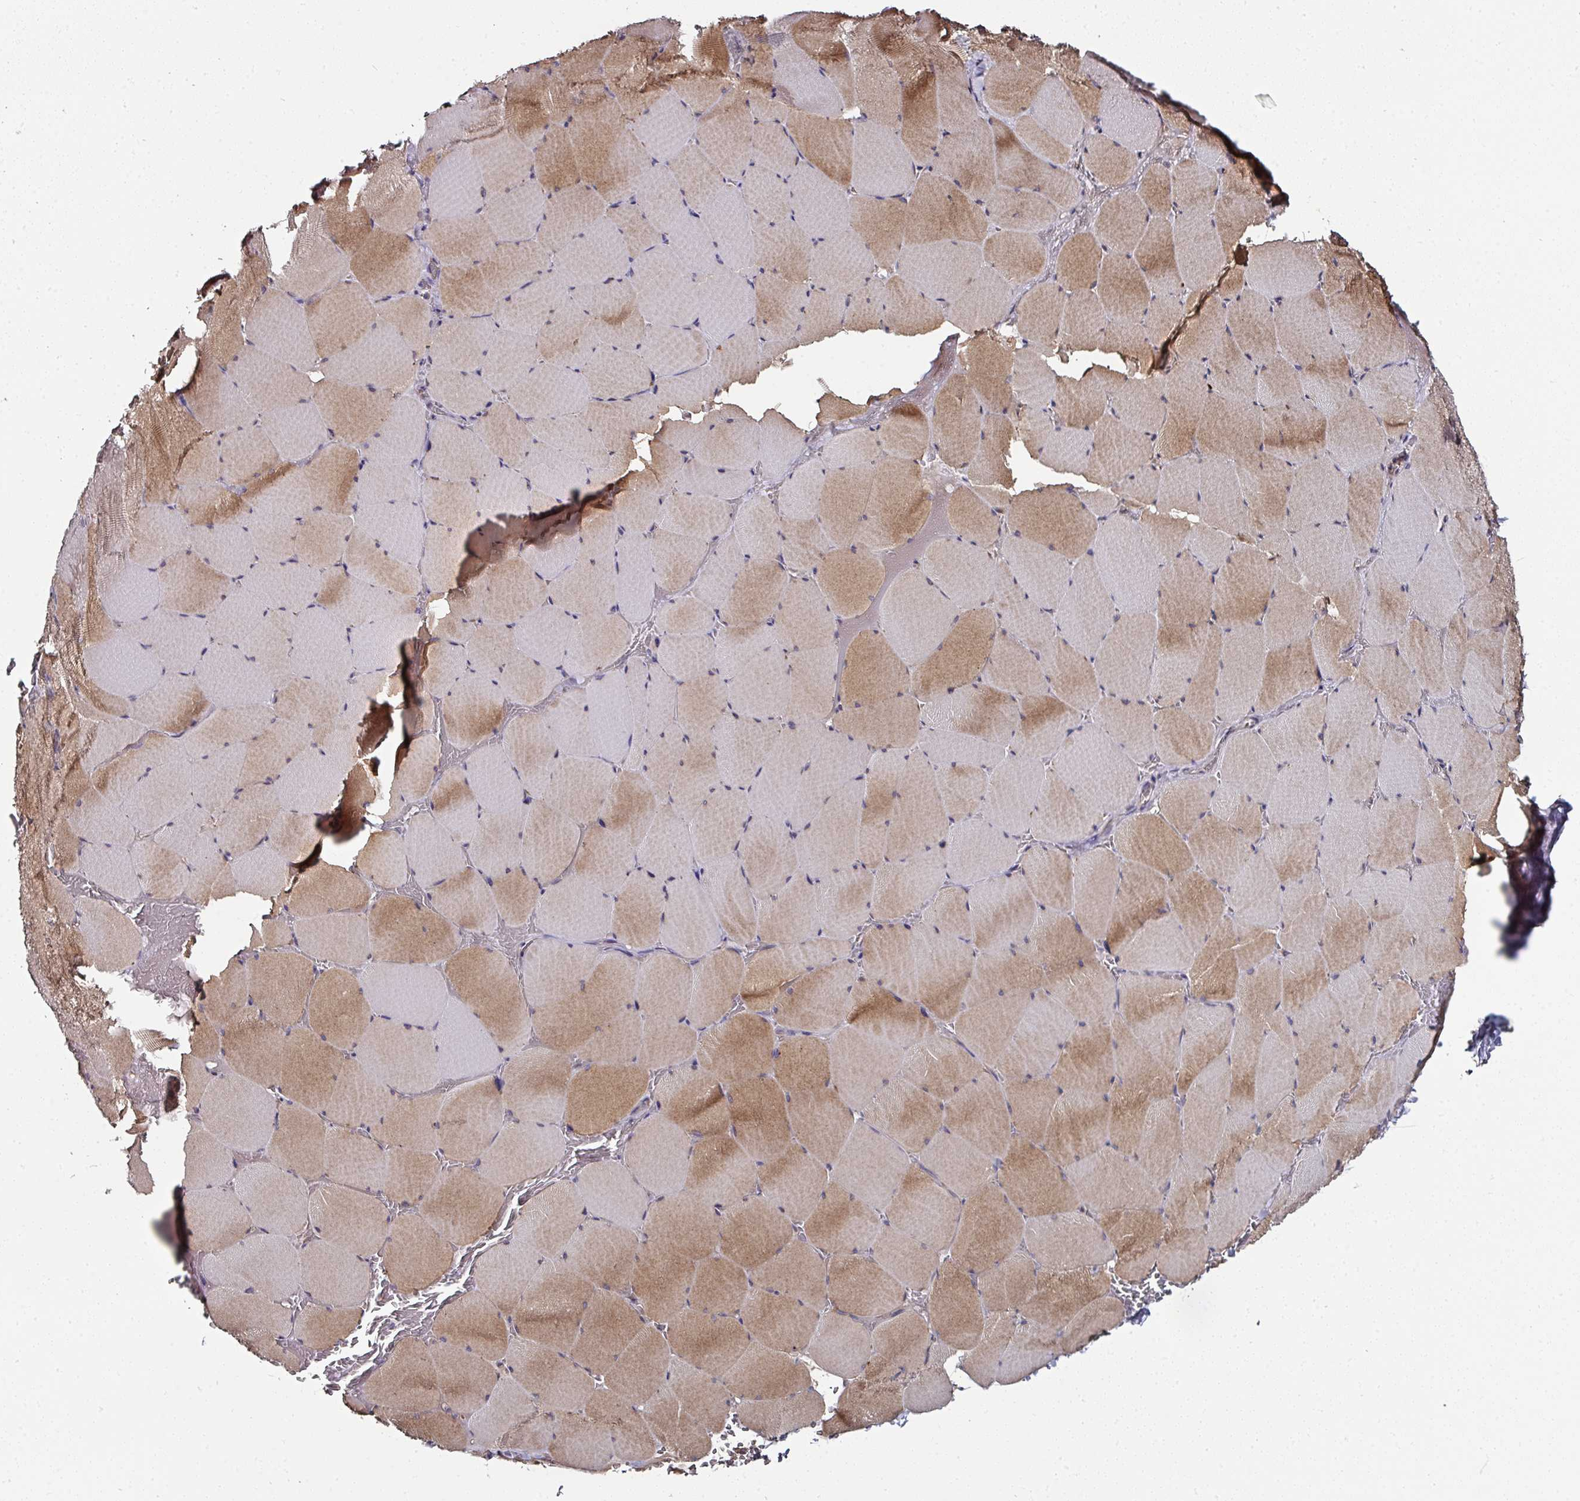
{"staining": {"intensity": "moderate", "quantity": "25%-75%", "location": "cytoplasmic/membranous"}, "tissue": "skeletal muscle", "cell_type": "Myocytes", "image_type": "normal", "snomed": [{"axis": "morphology", "description": "Normal tissue, NOS"}, {"axis": "topography", "description": "Skeletal muscle"}, {"axis": "topography", "description": "Head-Neck"}], "caption": "This is a micrograph of IHC staining of unremarkable skeletal muscle, which shows moderate positivity in the cytoplasmic/membranous of myocytes.", "gene": "CTDSP2", "patient": {"sex": "male", "age": 66}}